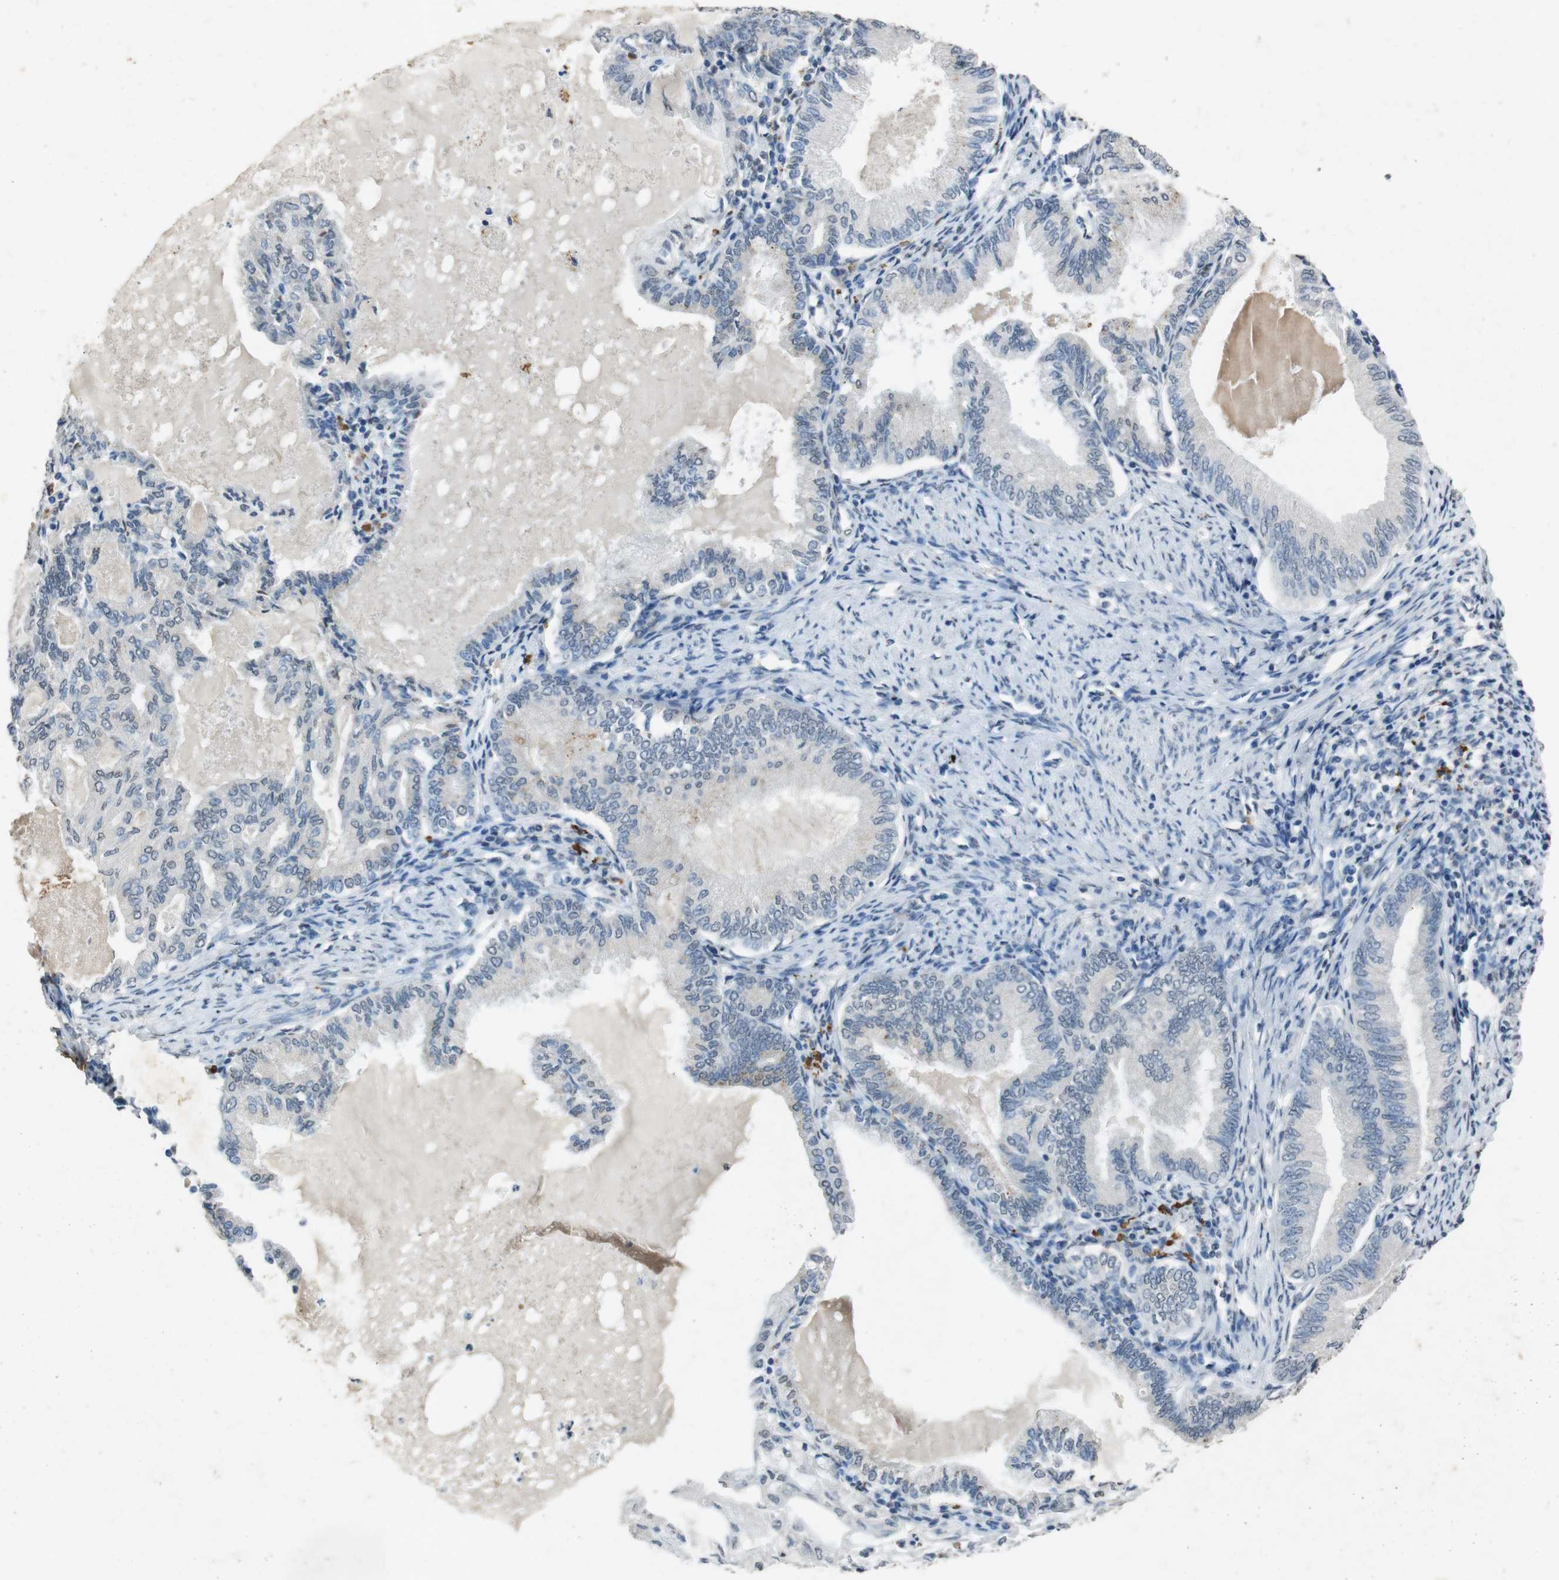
{"staining": {"intensity": "negative", "quantity": "none", "location": "none"}, "tissue": "endometrial cancer", "cell_type": "Tumor cells", "image_type": "cancer", "snomed": [{"axis": "morphology", "description": "Adenocarcinoma, NOS"}, {"axis": "topography", "description": "Endometrium"}], "caption": "High magnification brightfield microscopy of endometrial cancer stained with DAB (3,3'-diaminobenzidine) (brown) and counterstained with hematoxylin (blue): tumor cells show no significant staining.", "gene": "STBD1", "patient": {"sex": "female", "age": 86}}